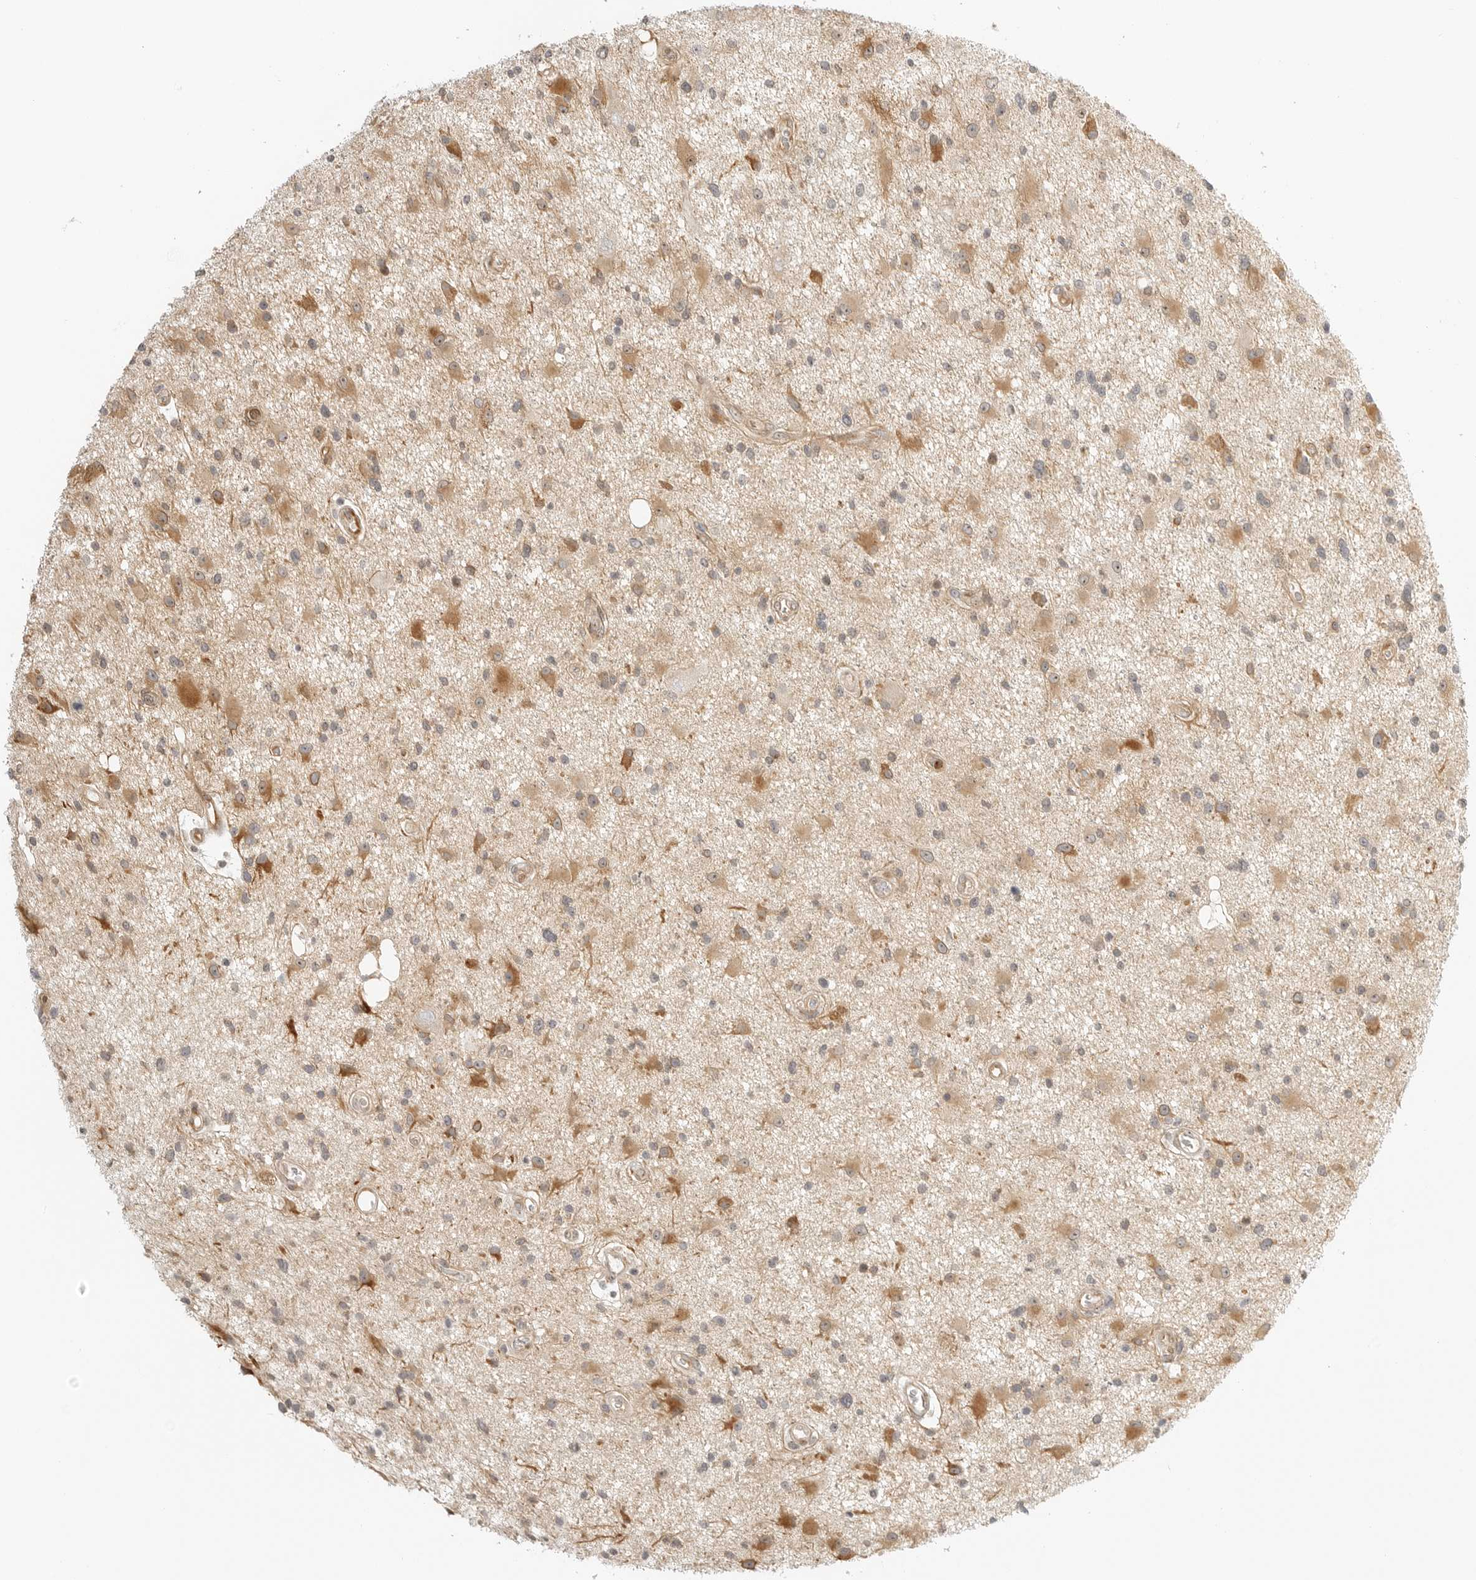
{"staining": {"intensity": "moderate", "quantity": "<25%", "location": "cytoplasmic/membranous"}, "tissue": "glioma", "cell_type": "Tumor cells", "image_type": "cancer", "snomed": [{"axis": "morphology", "description": "Glioma, malignant, High grade"}, {"axis": "topography", "description": "Brain"}], "caption": "Malignant glioma (high-grade) stained with a protein marker demonstrates moderate staining in tumor cells.", "gene": "DSCC1", "patient": {"sex": "male", "age": 33}}